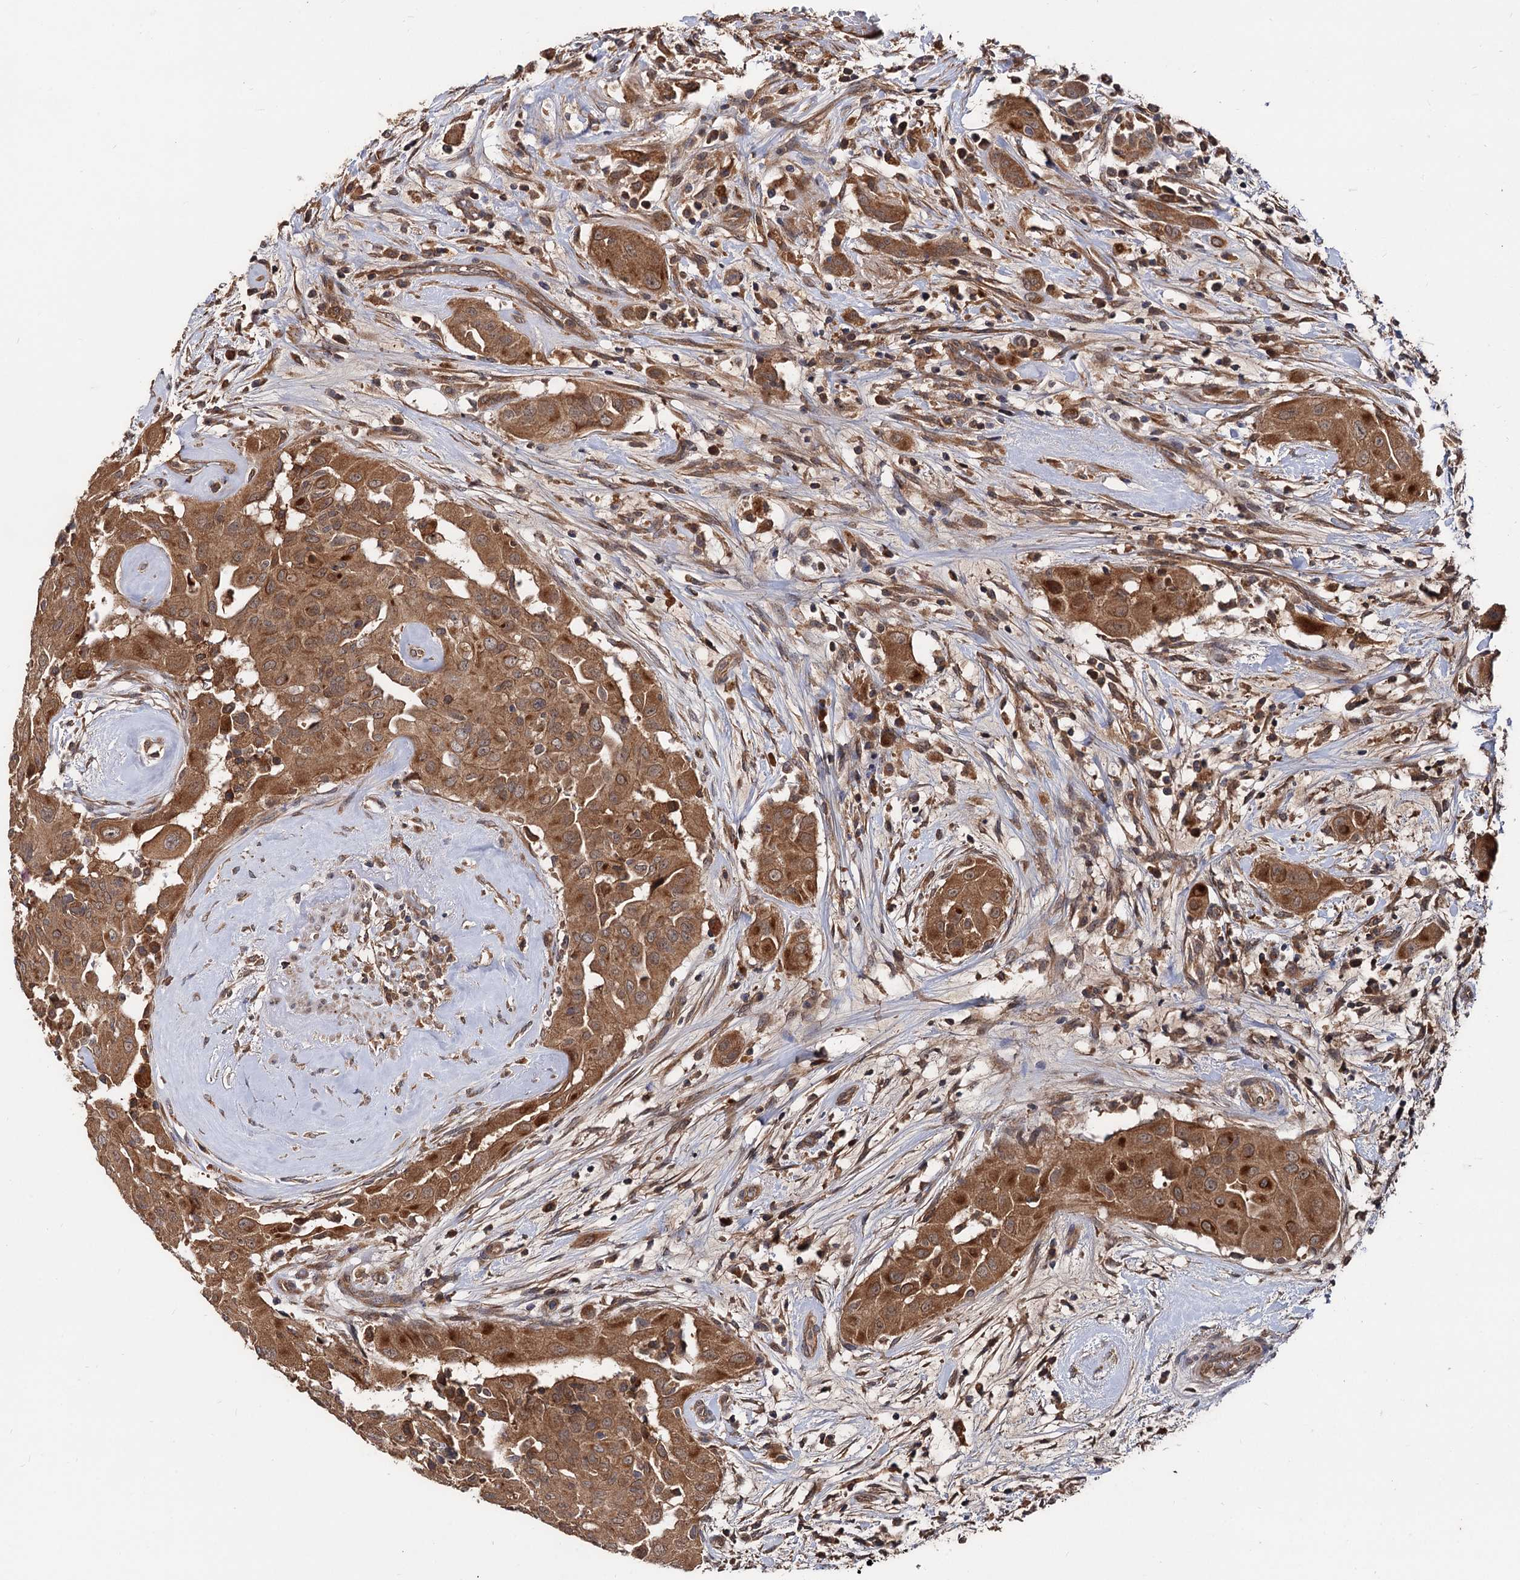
{"staining": {"intensity": "moderate", "quantity": ">75%", "location": "cytoplasmic/membranous"}, "tissue": "thyroid cancer", "cell_type": "Tumor cells", "image_type": "cancer", "snomed": [{"axis": "morphology", "description": "Papillary adenocarcinoma, NOS"}, {"axis": "topography", "description": "Thyroid gland"}], "caption": "IHC of thyroid cancer (papillary adenocarcinoma) demonstrates medium levels of moderate cytoplasmic/membranous expression in approximately >75% of tumor cells. (IHC, brightfield microscopy, high magnification).", "gene": "TEX9", "patient": {"sex": "female", "age": 59}}